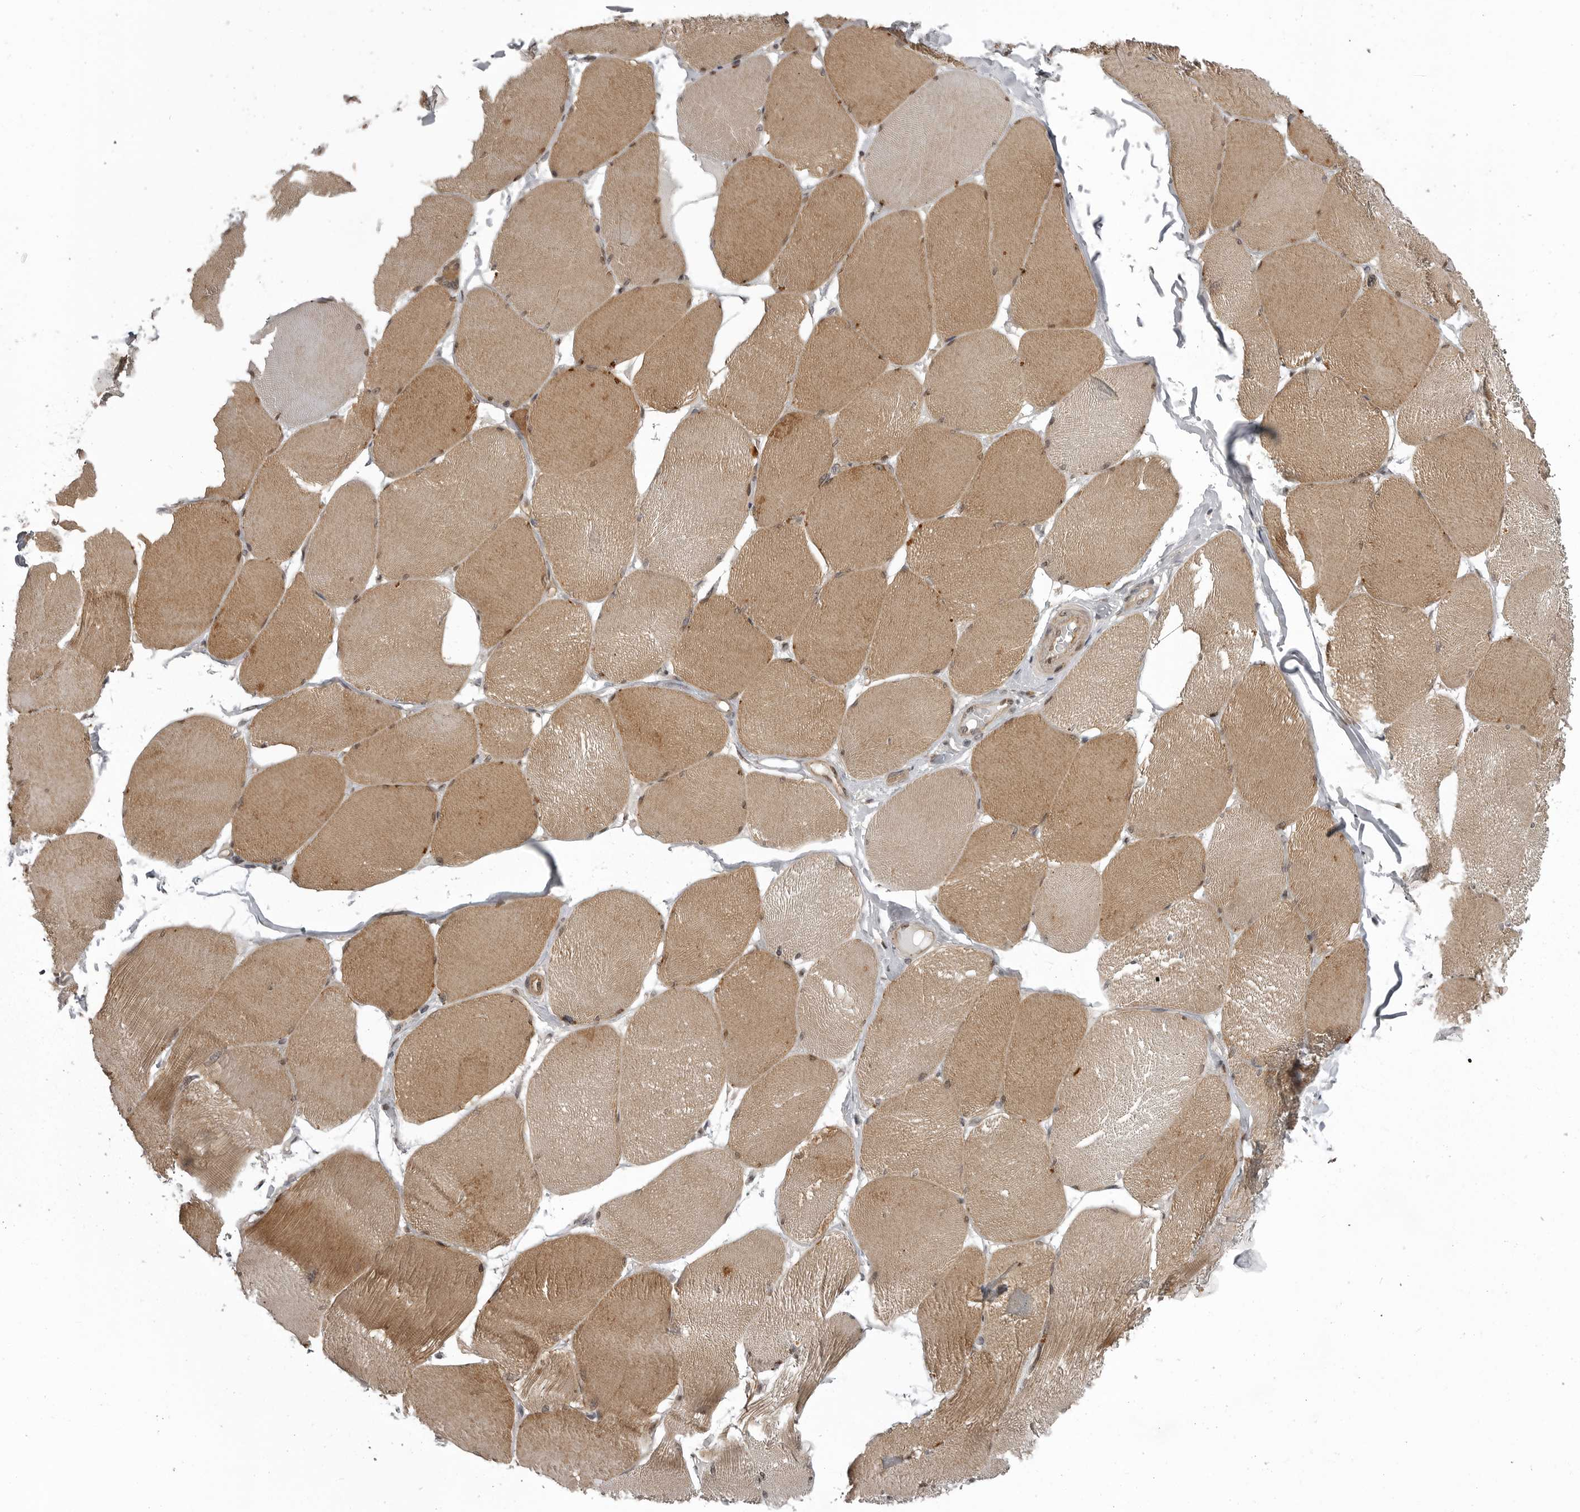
{"staining": {"intensity": "moderate", "quantity": ">75%", "location": "cytoplasmic/membranous"}, "tissue": "skeletal muscle", "cell_type": "Myocytes", "image_type": "normal", "snomed": [{"axis": "morphology", "description": "Normal tissue, NOS"}, {"axis": "topography", "description": "Skin"}, {"axis": "topography", "description": "Skeletal muscle"}], "caption": "Immunohistochemistry (IHC) image of normal human skeletal muscle stained for a protein (brown), which displays medium levels of moderate cytoplasmic/membranous staining in approximately >75% of myocytes.", "gene": "SNX16", "patient": {"sex": "male", "age": 83}}